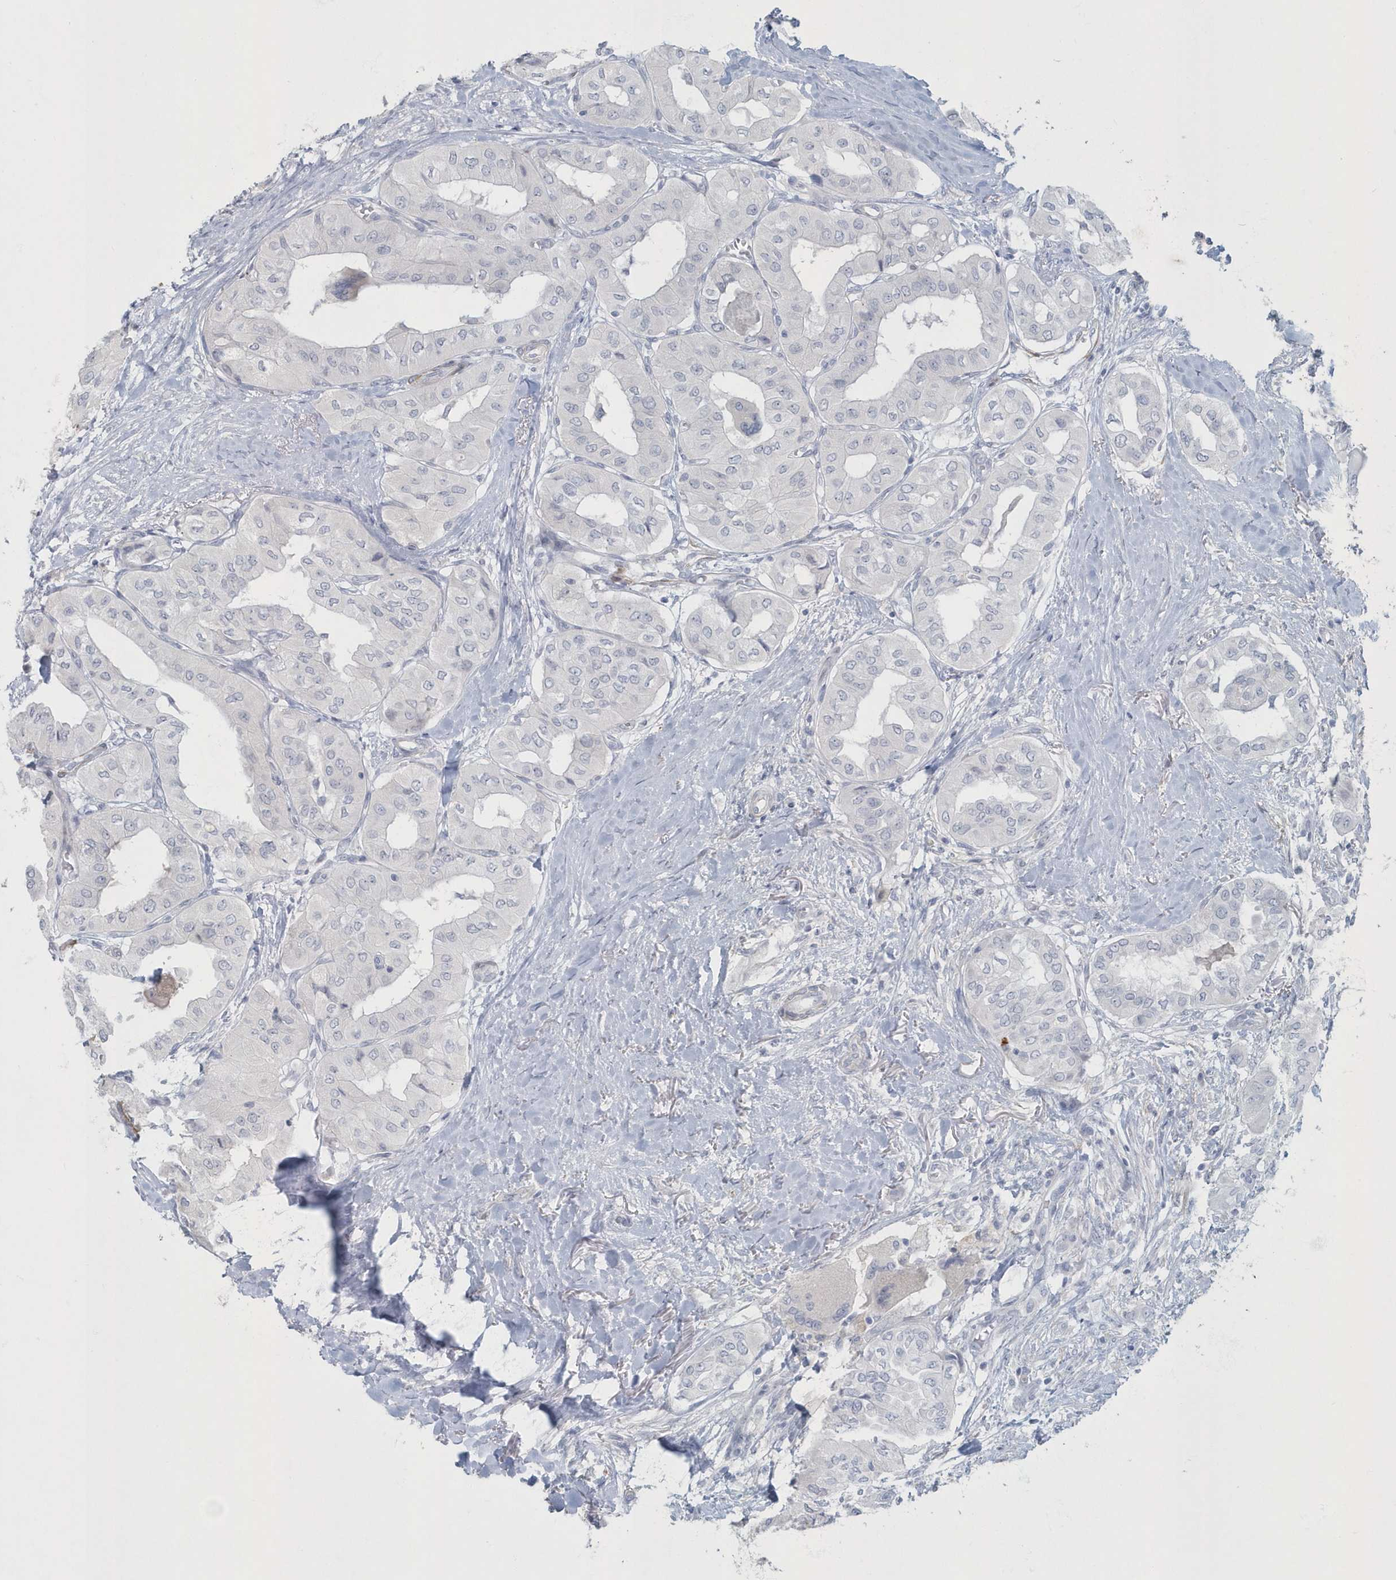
{"staining": {"intensity": "negative", "quantity": "none", "location": "none"}, "tissue": "thyroid cancer", "cell_type": "Tumor cells", "image_type": "cancer", "snomed": [{"axis": "morphology", "description": "Papillary adenocarcinoma, NOS"}, {"axis": "topography", "description": "Thyroid gland"}], "caption": "Thyroid papillary adenocarcinoma was stained to show a protein in brown. There is no significant staining in tumor cells.", "gene": "MYOT", "patient": {"sex": "female", "age": 59}}